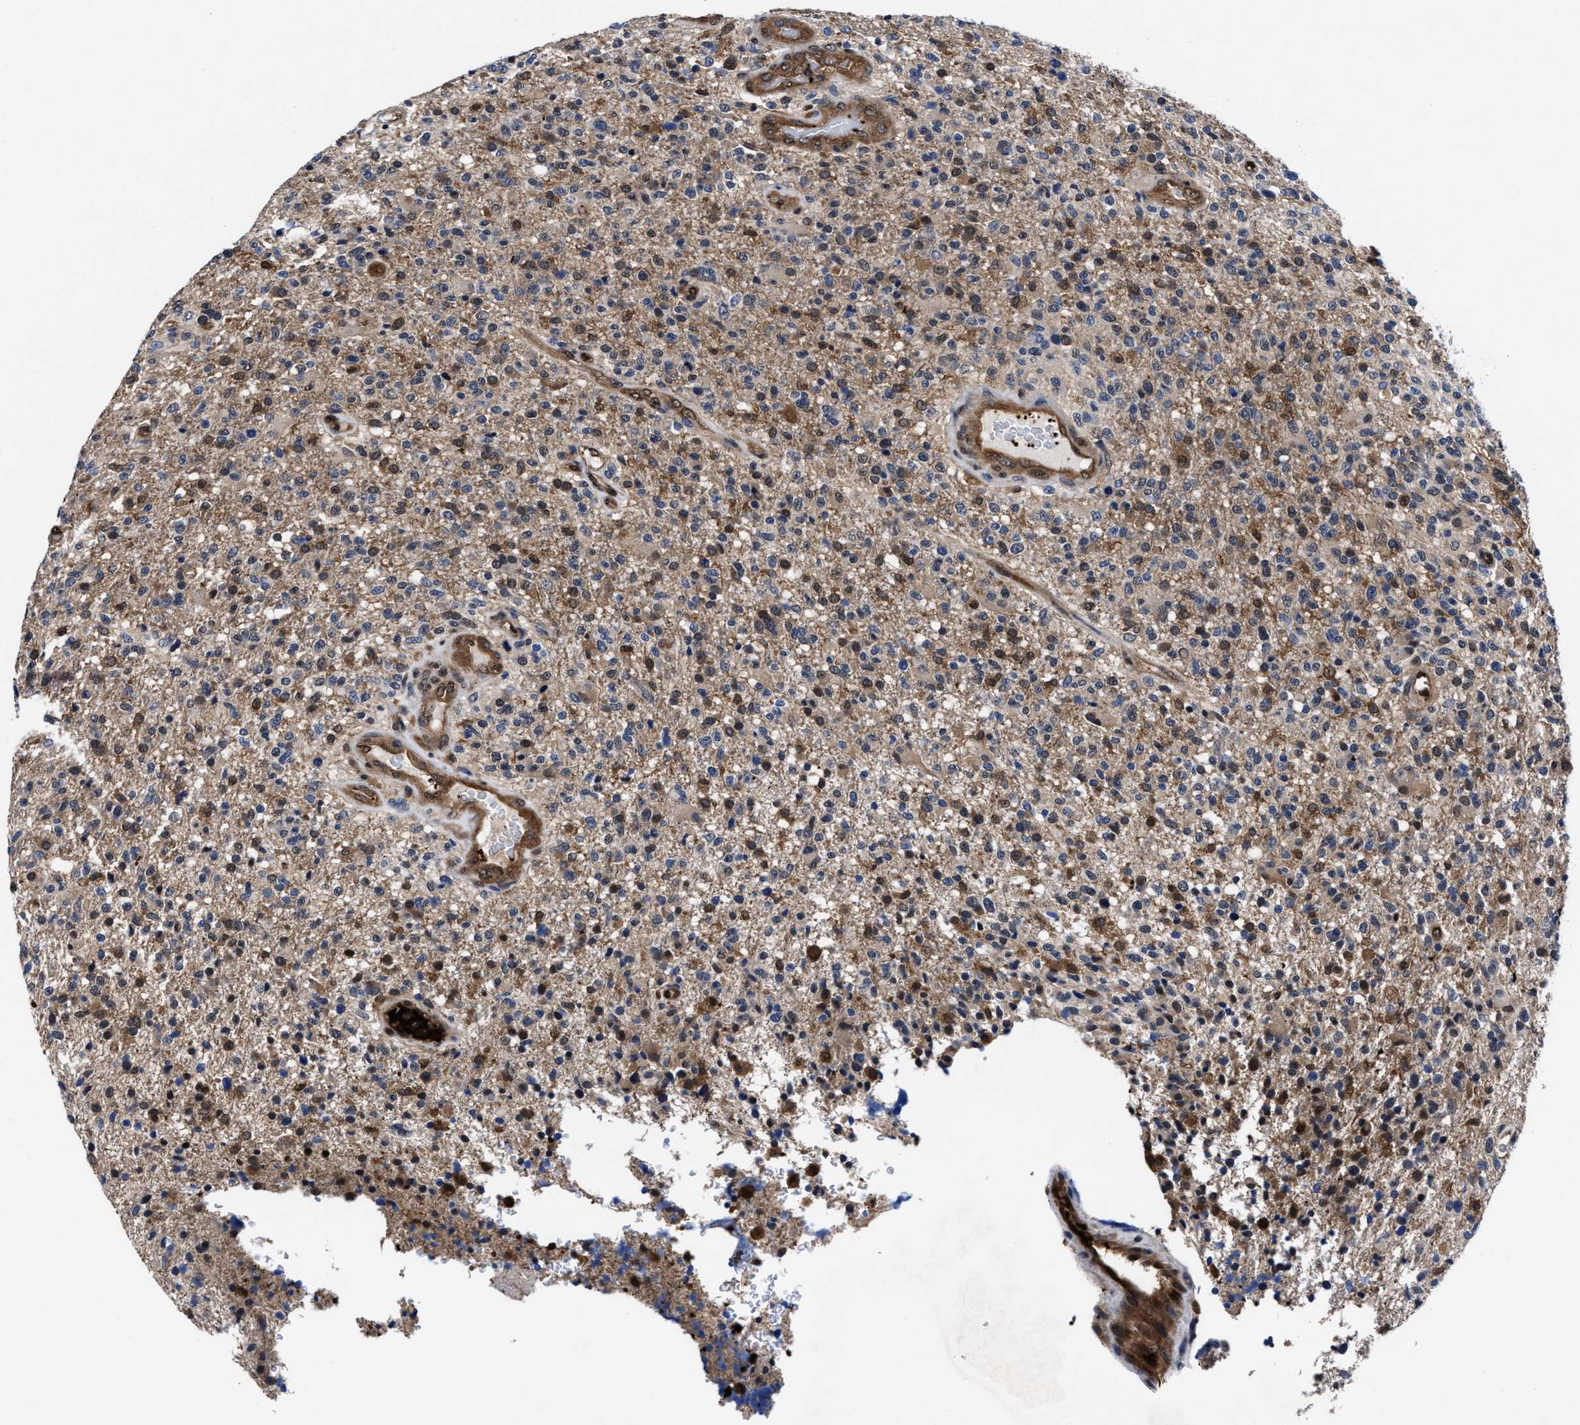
{"staining": {"intensity": "weak", "quantity": ">75%", "location": "cytoplasmic/membranous"}, "tissue": "glioma", "cell_type": "Tumor cells", "image_type": "cancer", "snomed": [{"axis": "morphology", "description": "Glioma, malignant, High grade"}, {"axis": "topography", "description": "Brain"}], "caption": "Immunohistochemistry (IHC) image of neoplastic tissue: glioma stained using immunohistochemistry (IHC) exhibits low levels of weak protein expression localized specifically in the cytoplasmic/membranous of tumor cells, appearing as a cytoplasmic/membranous brown color.", "gene": "ACLY", "patient": {"sex": "male", "age": 72}}